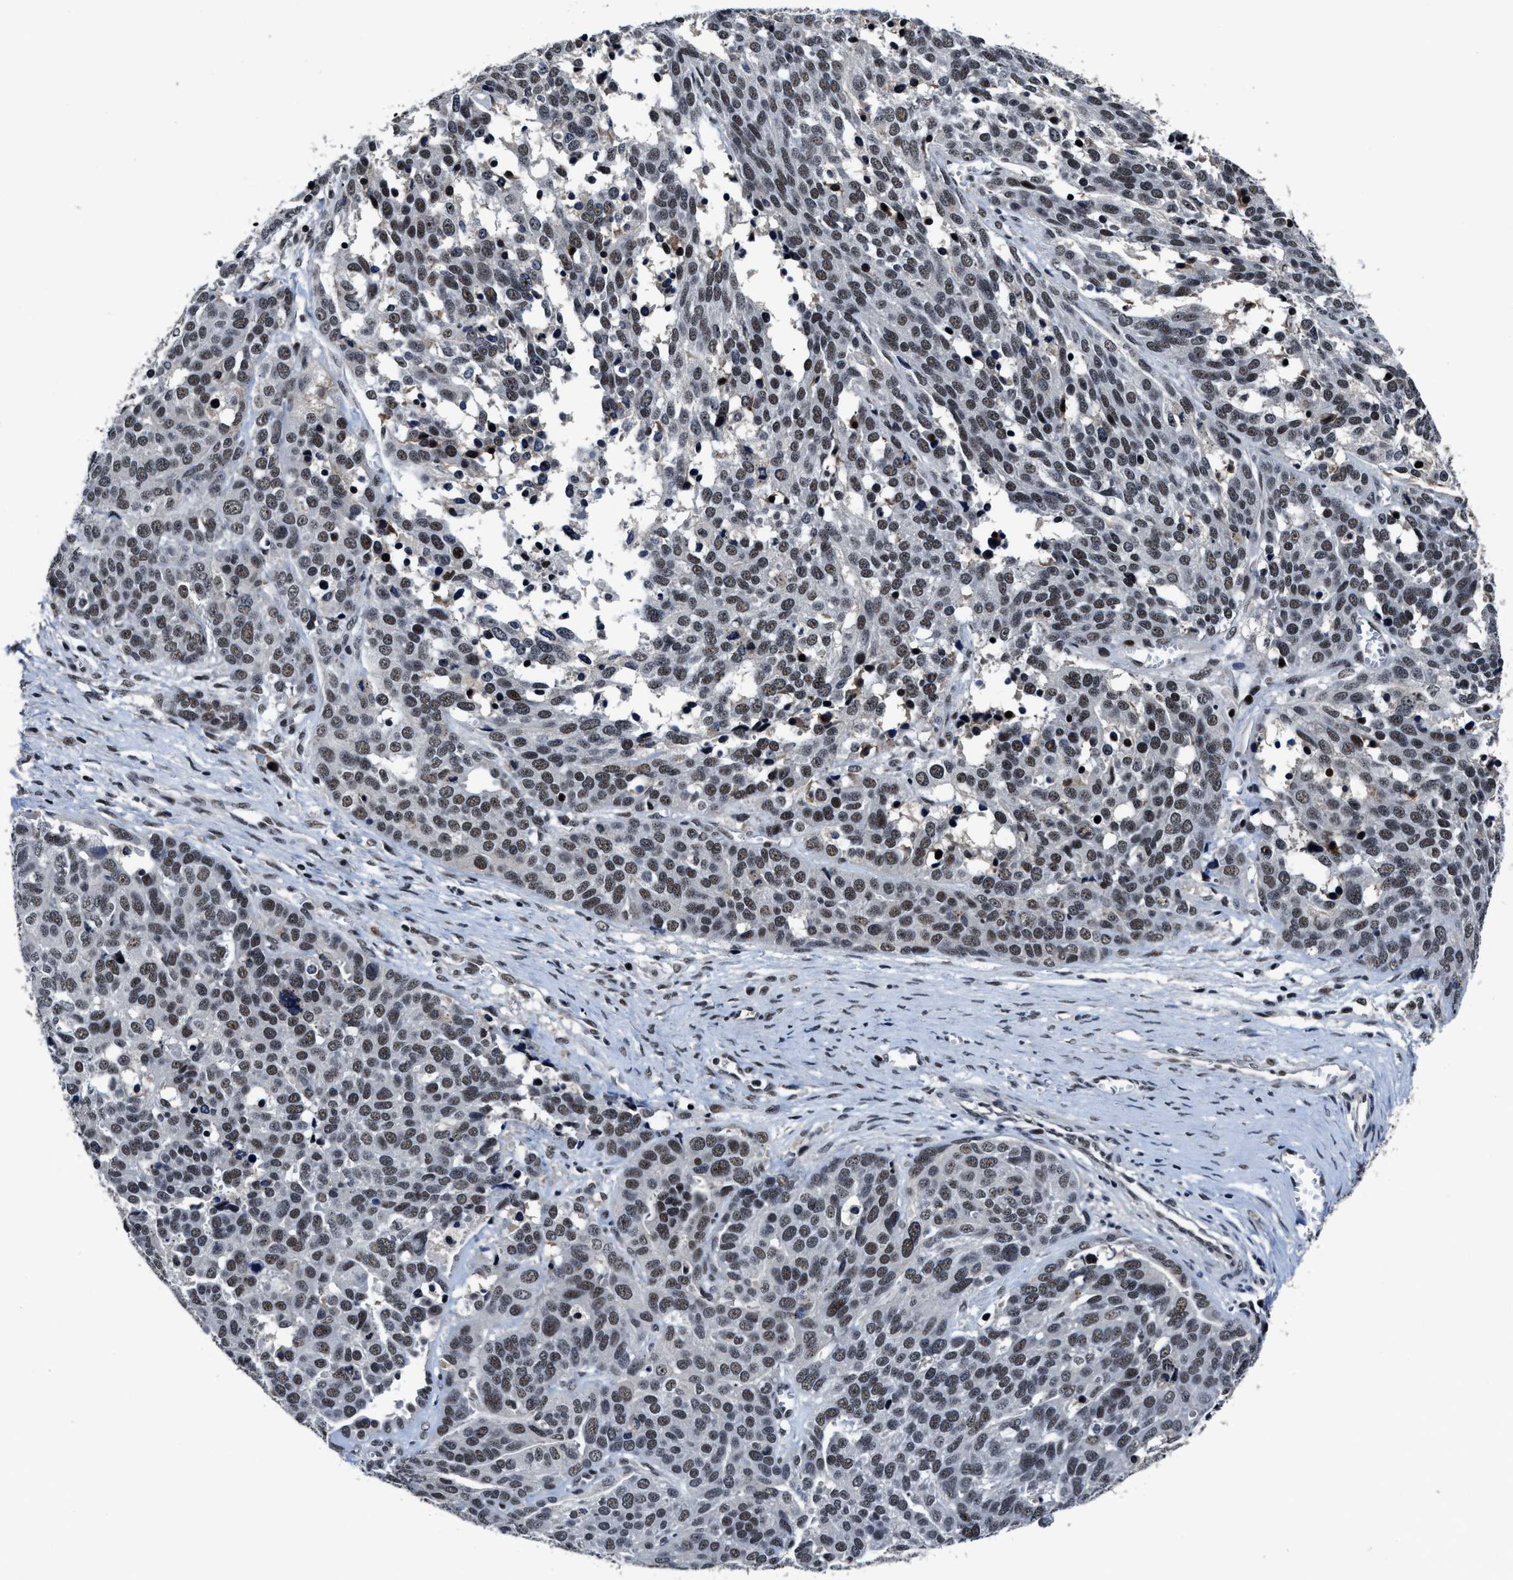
{"staining": {"intensity": "weak", "quantity": ">75%", "location": "nuclear"}, "tissue": "ovarian cancer", "cell_type": "Tumor cells", "image_type": "cancer", "snomed": [{"axis": "morphology", "description": "Cystadenocarcinoma, serous, NOS"}, {"axis": "topography", "description": "Ovary"}], "caption": "Immunohistochemistry (IHC) histopathology image of neoplastic tissue: human ovarian serous cystadenocarcinoma stained using IHC shows low levels of weak protein expression localized specifically in the nuclear of tumor cells, appearing as a nuclear brown color.", "gene": "ZNF233", "patient": {"sex": "female", "age": 44}}